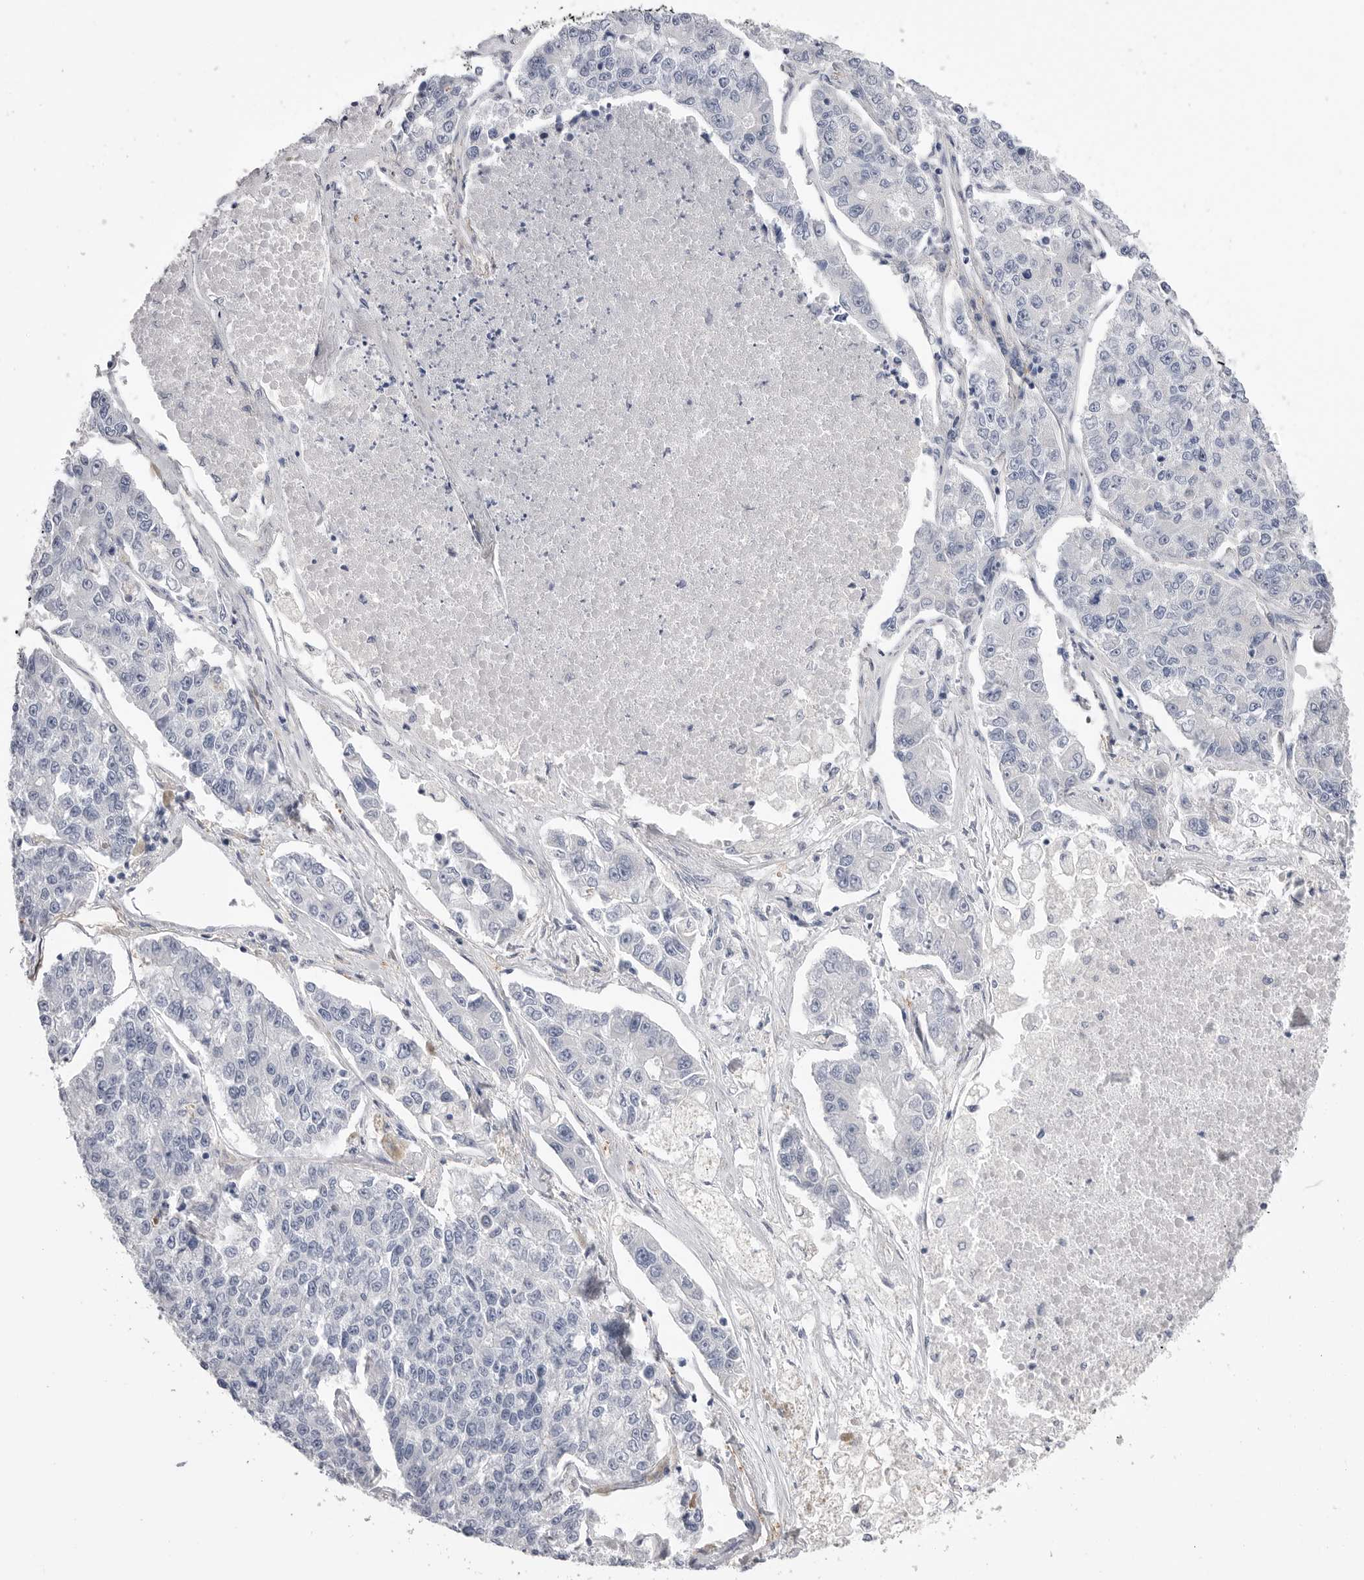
{"staining": {"intensity": "negative", "quantity": "none", "location": "none"}, "tissue": "lung cancer", "cell_type": "Tumor cells", "image_type": "cancer", "snomed": [{"axis": "morphology", "description": "Adenocarcinoma, NOS"}, {"axis": "topography", "description": "Lung"}], "caption": "Immunohistochemistry image of neoplastic tissue: adenocarcinoma (lung) stained with DAB demonstrates no significant protein expression in tumor cells. The staining was performed using DAB to visualize the protein expression in brown, while the nuclei were stained in blue with hematoxylin (Magnification: 20x).", "gene": "AKAP12", "patient": {"sex": "male", "age": 49}}